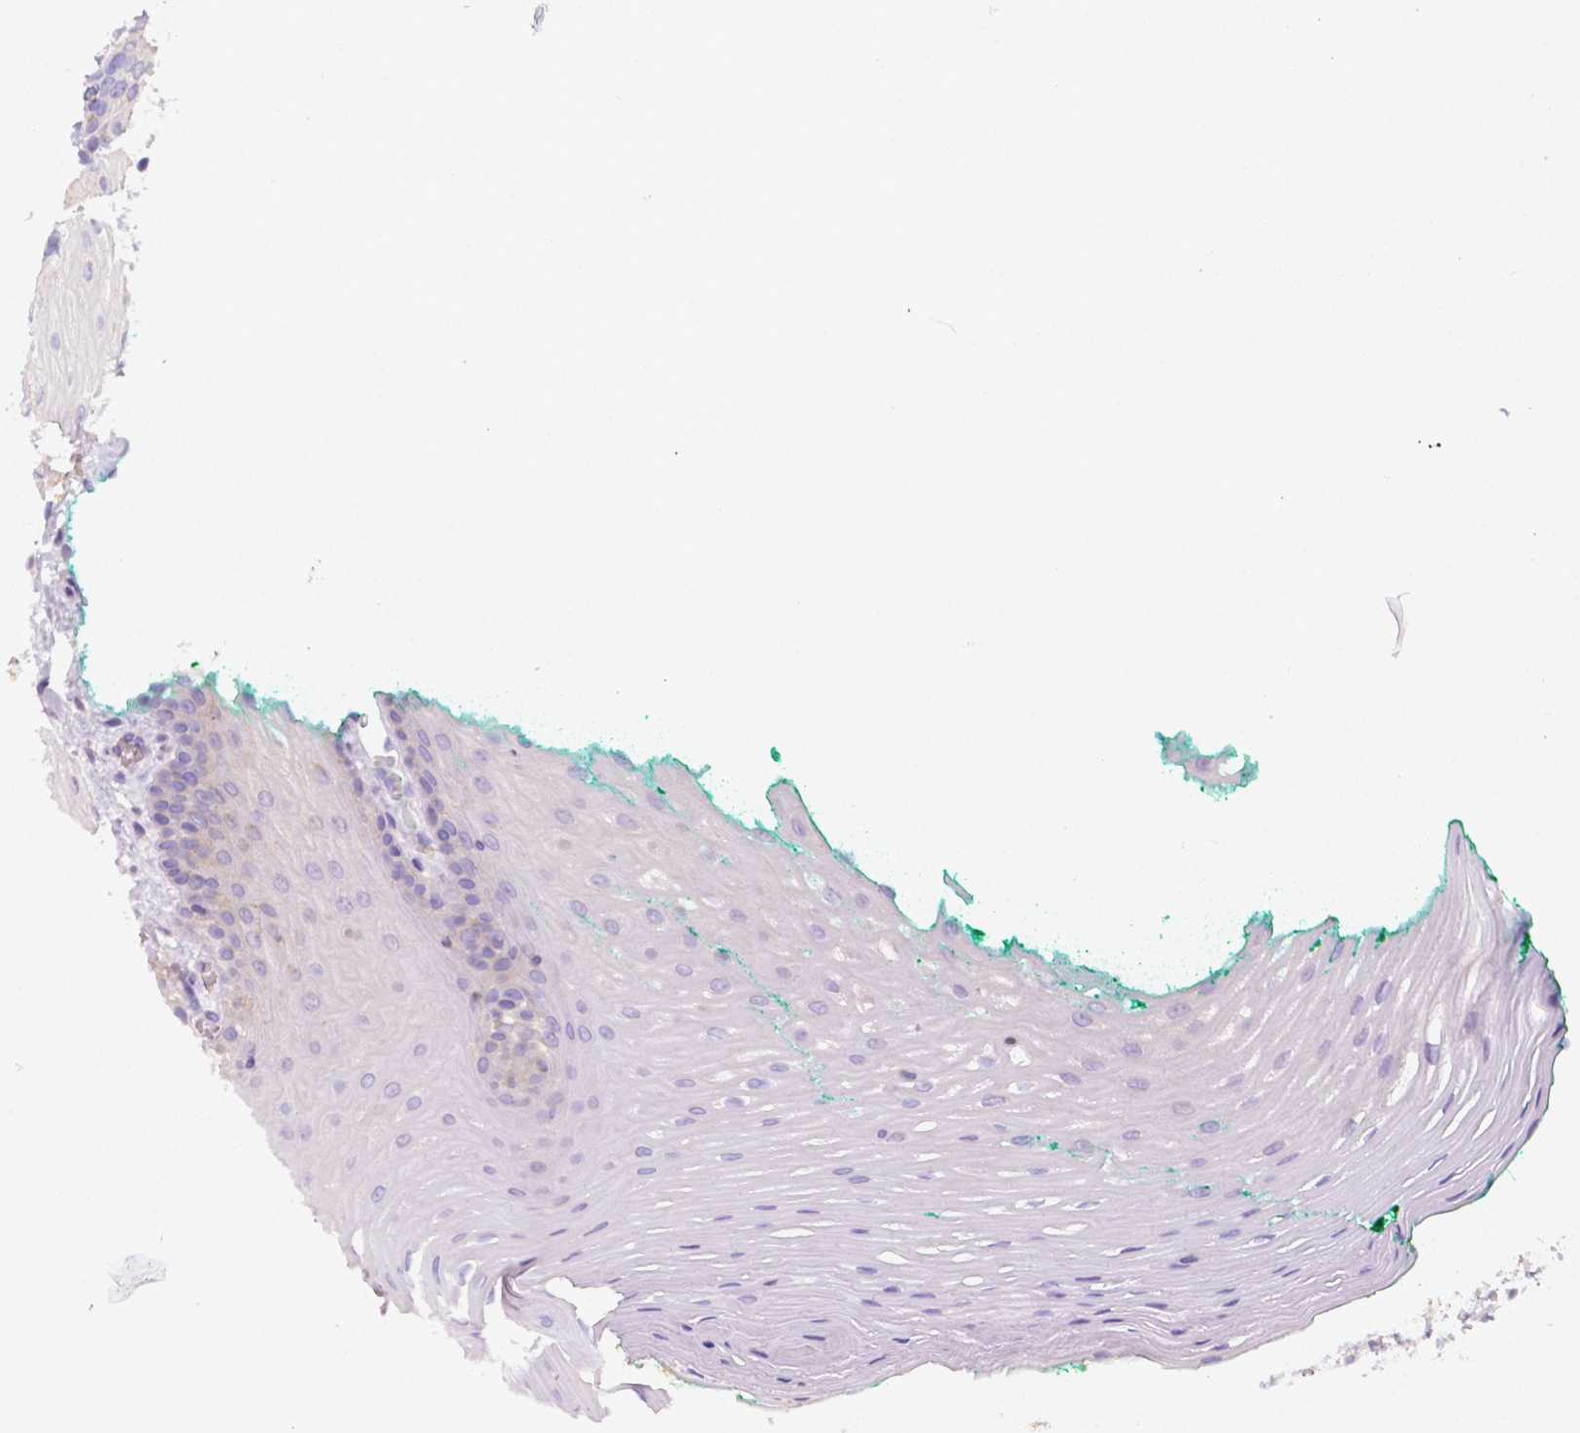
{"staining": {"intensity": "negative", "quantity": "none", "location": "none"}, "tissue": "oral mucosa", "cell_type": "Squamous epithelial cells", "image_type": "normal", "snomed": [{"axis": "morphology", "description": "Normal tissue, NOS"}, {"axis": "morphology", "description": "Squamous cell carcinoma, NOS"}, {"axis": "topography", "description": "Oral tissue"}, {"axis": "topography", "description": "Head-Neck"}], "caption": "A high-resolution micrograph shows immunohistochemistry (IHC) staining of normal oral mucosa, which shows no significant positivity in squamous epithelial cells. (IHC, brightfield microscopy, high magnification).", "gene": "GABRD", "patient": {"sex": "male", "age": 78}}